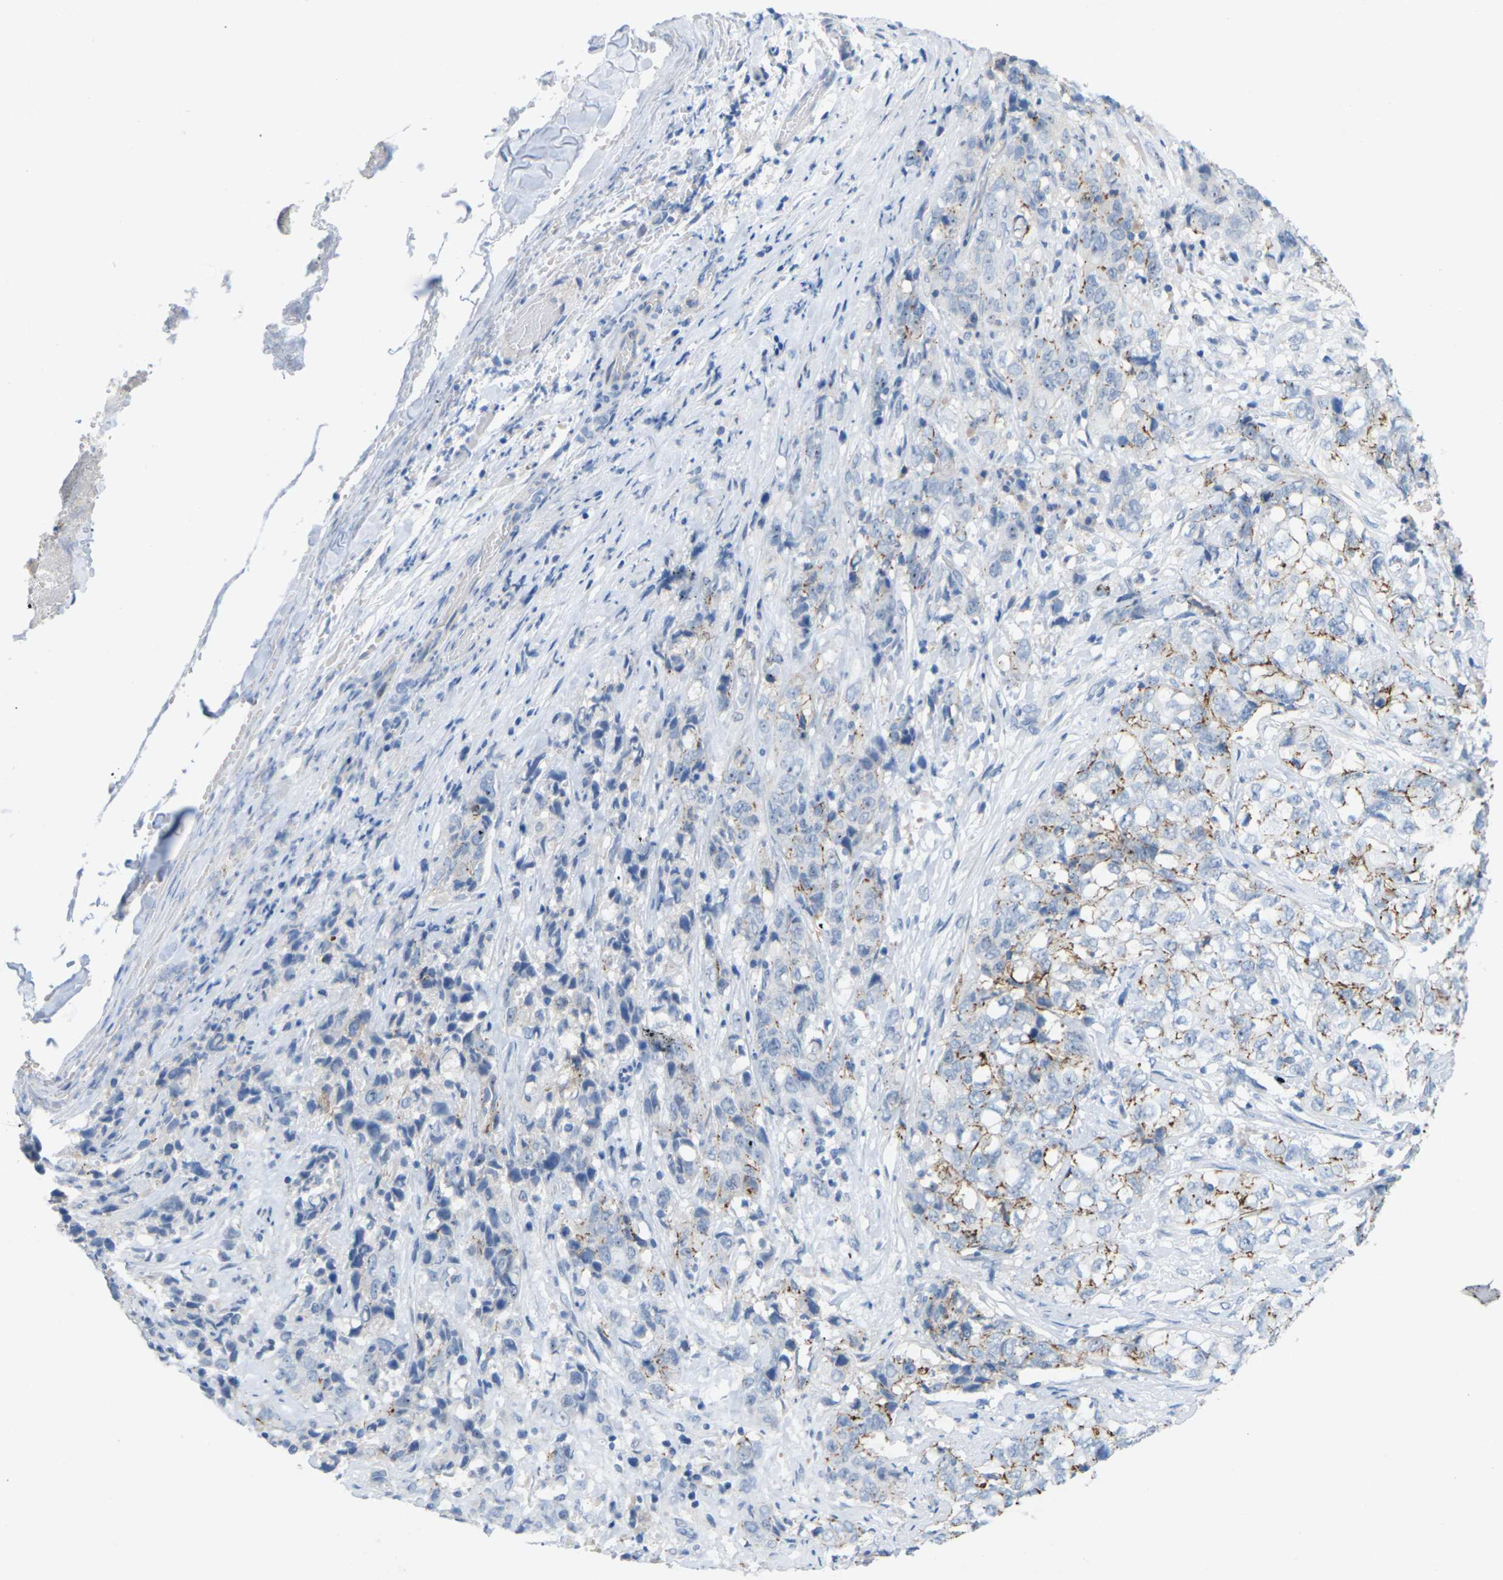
{"staining": {"intensity": "moderate", "quantity": "<25%", "location": "cytoplasmic/membranous"}, "tissue": "stomach cancer", "cell_type": "Tumor cells", "image_type": "cancer", "snomed": [{"axis": "morphology", "description": "Adenocarcinoma, NOS"}, {"axis": "topography", "description": "Stomach"}], "caption": "Stomach cancer (adenocarcinoma) stained for a protein displays moderate cytoplasmic/membranous positivity in tumor cells.", "gene": "CLDN3", "patient": {"sex": "male", "age": 48}}